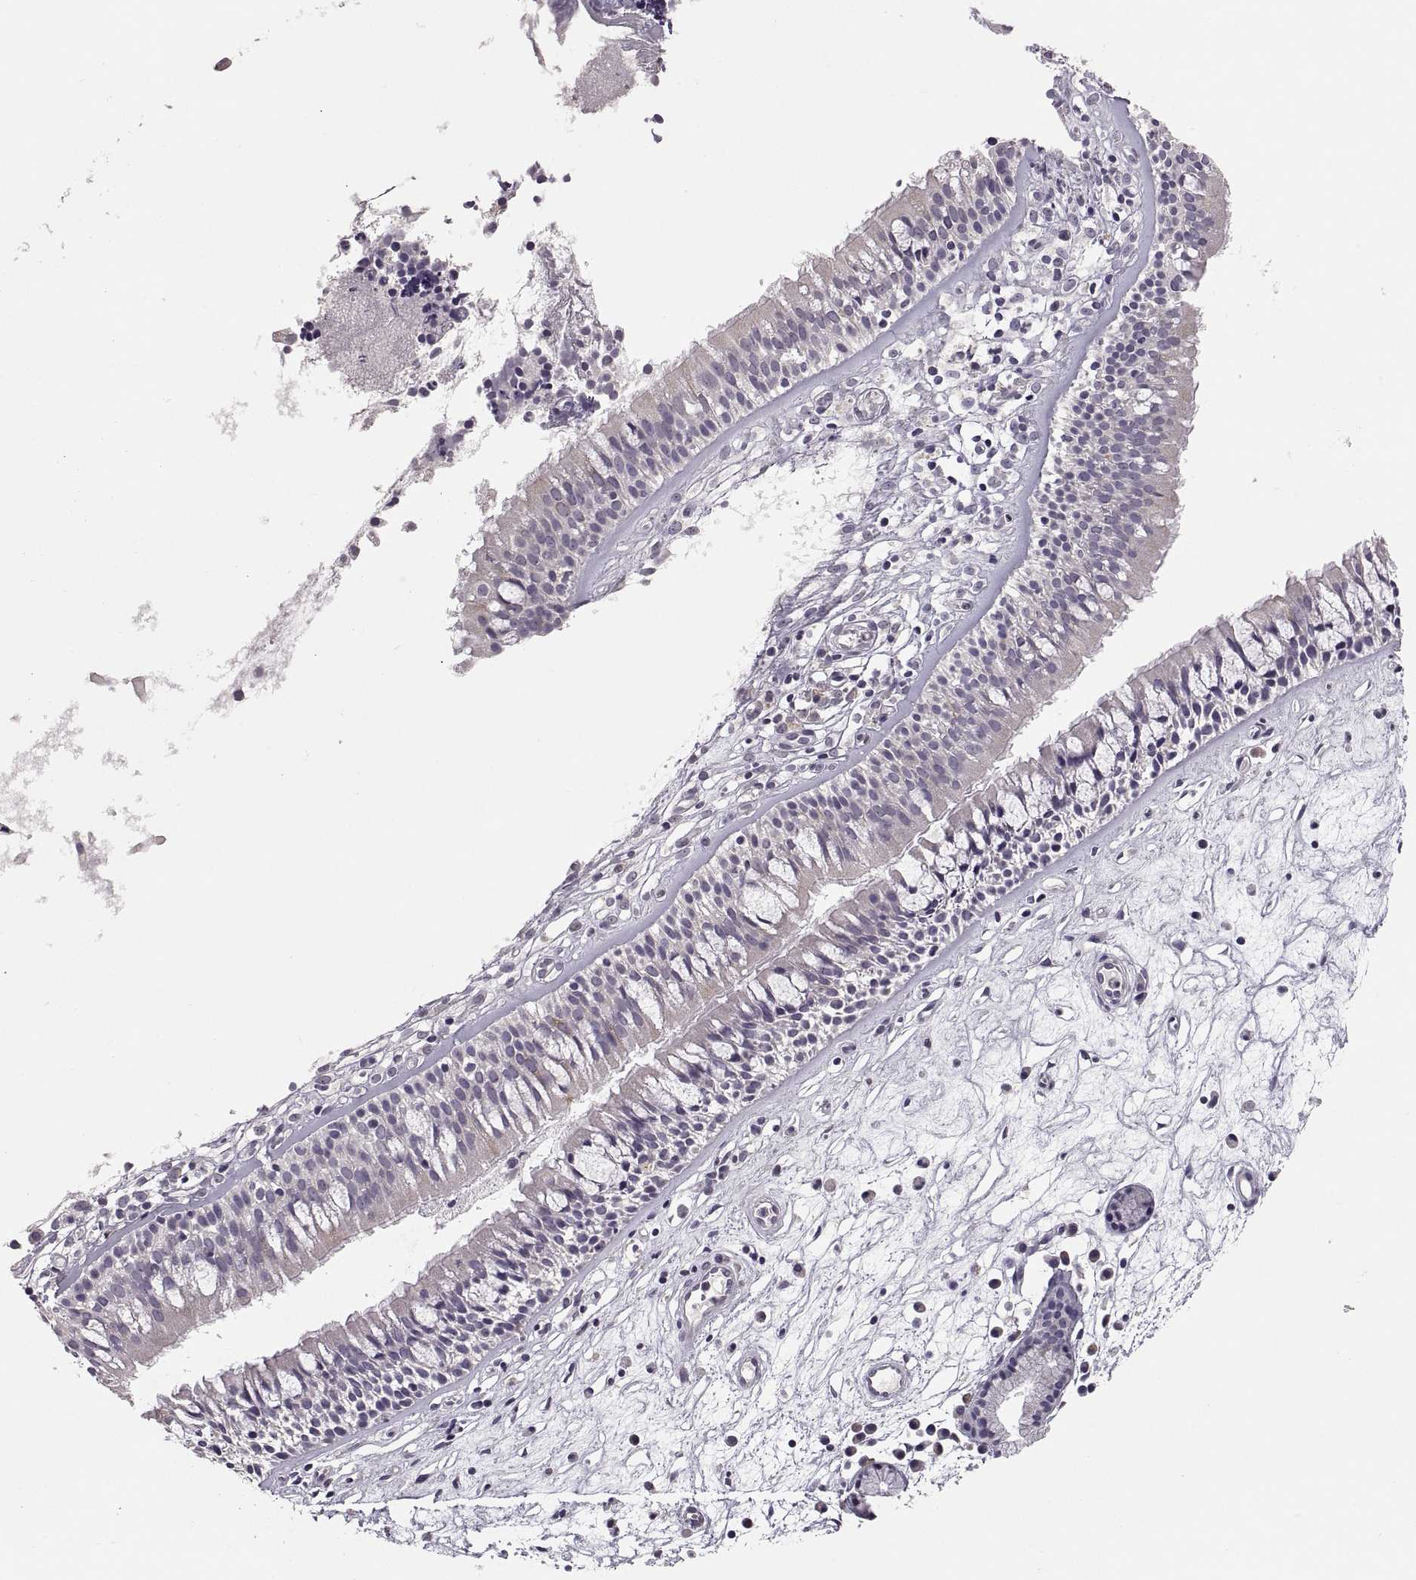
{"staining": {"intensity": "negative", "quantity": "none", "location": "none"}, "tissue": "nasopharynx", "cell_type": "Respiratory epithelial cells", "image_type": "normal", "snomed": [{"axis": "morphology", "description": "Normal tissue, NOS"}, {"axis": "topography", "description": "Nasopharynx"}], "caption": "Immunohistochemical staining of unremarkable nasopharynx shows no significant positivity in respiratory epithelial cells. (DAB (3,3'-diaminobenzidine) IHC visualized using brightfield microscopy, high magnification).", "gene": "HMGCR", "patient": {"sex": "female", "age": 68}}